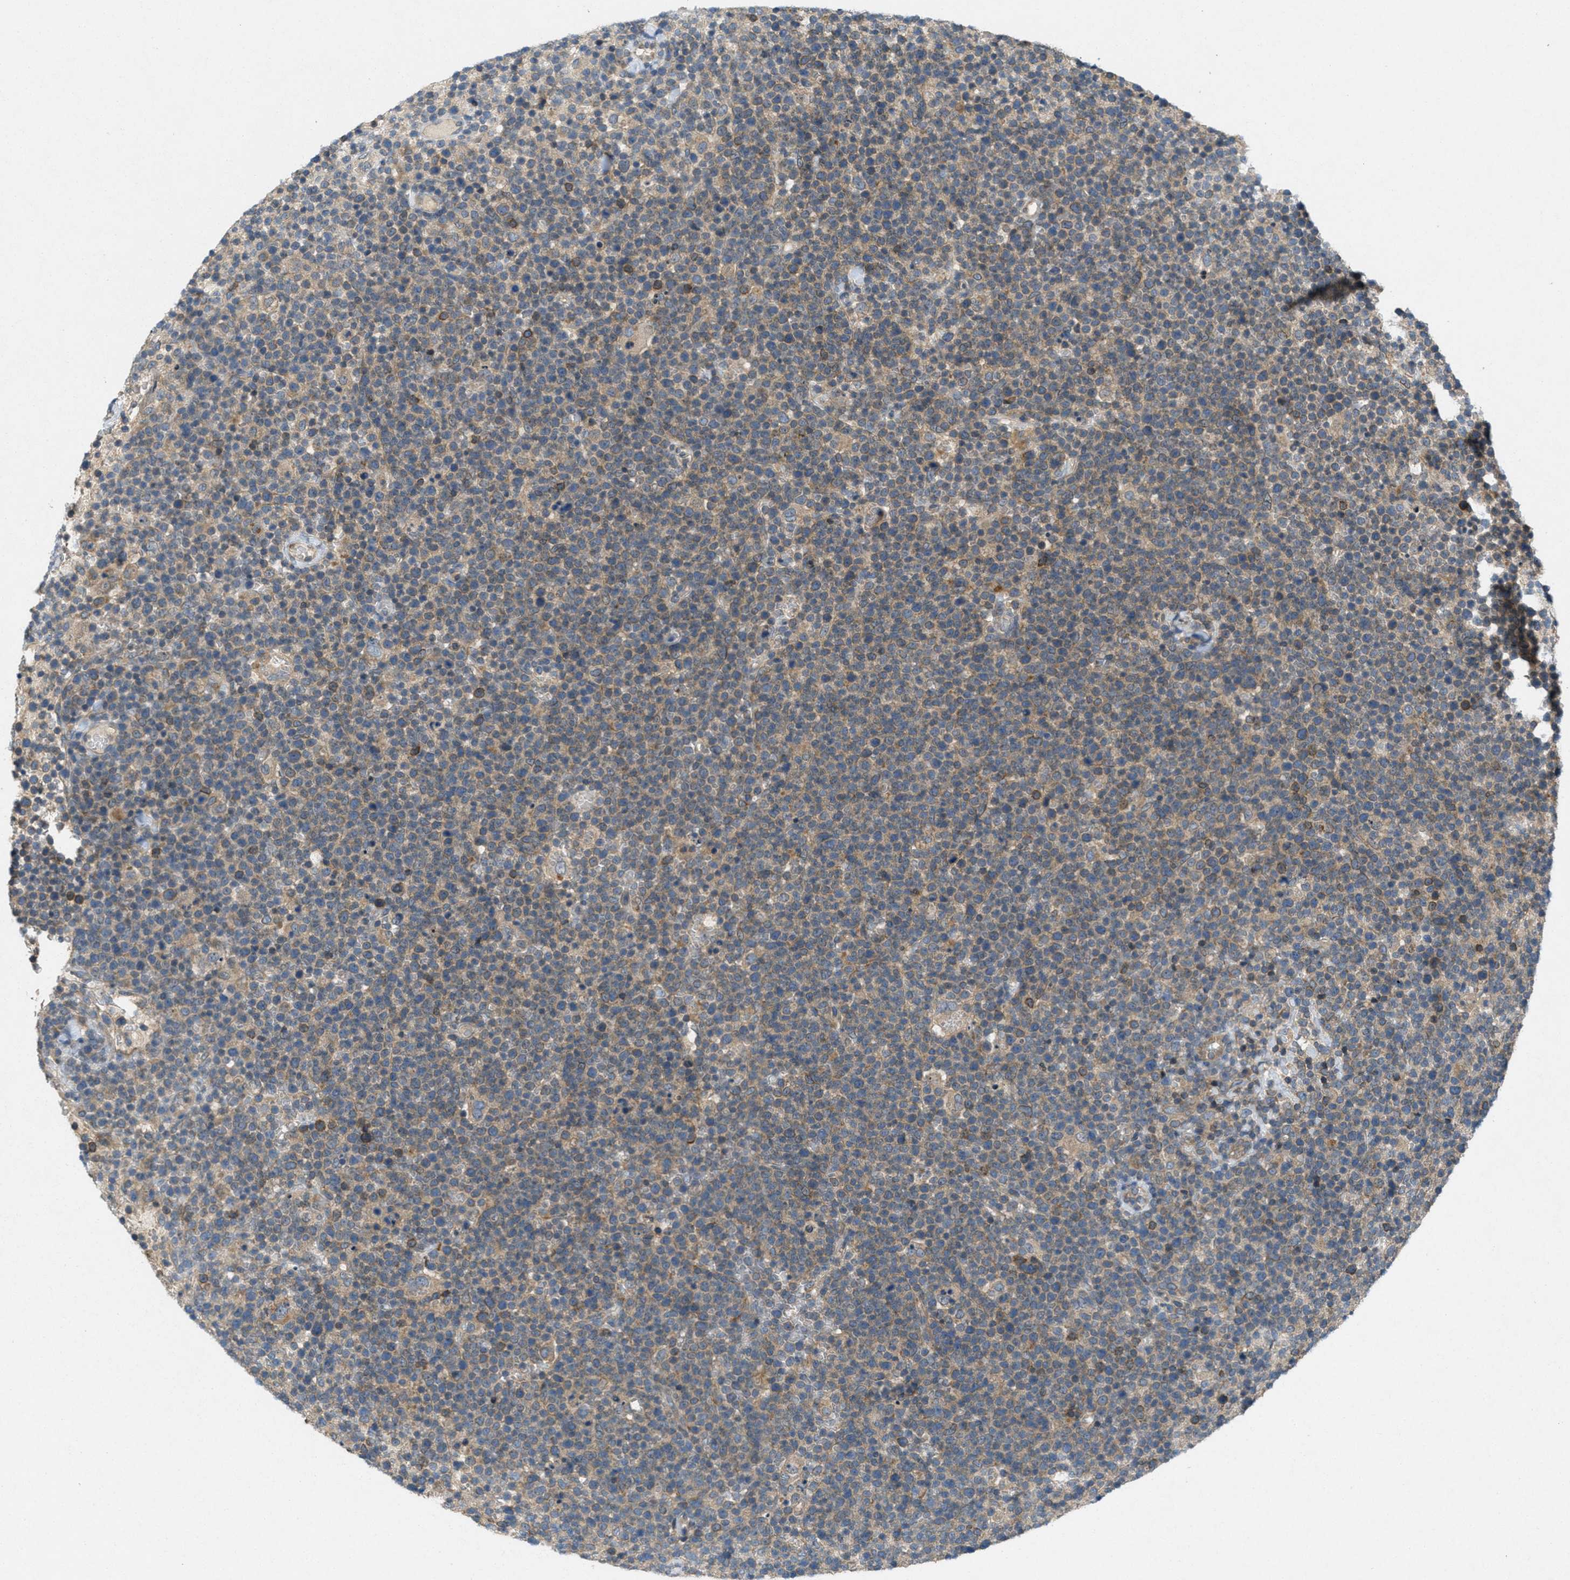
{"staining": {"intensity": "moderate", "quantity": "<25%", "location": "cytoplasmic/membranous"}, "tissue": "lymphoma", "cell_type": "Tumor cells", "image_type": "cancer", "snomed": [{"axis": "morphology", "description": "Malignant lymphoma, non-Hodgkin's type, High grade"}, {"axis": "topography", "description": "Lymph node"}], "caption": "High-grade malignant lymphoma, non-Hodgkin's type stained for a protein shows moderate cytoplasmic/membranous positivity in tumor cells. (IHC, brightfield microscopy, high magnification).", "gene": "SIGMAR1", "patient": {"sex": "male", "age": 61}}